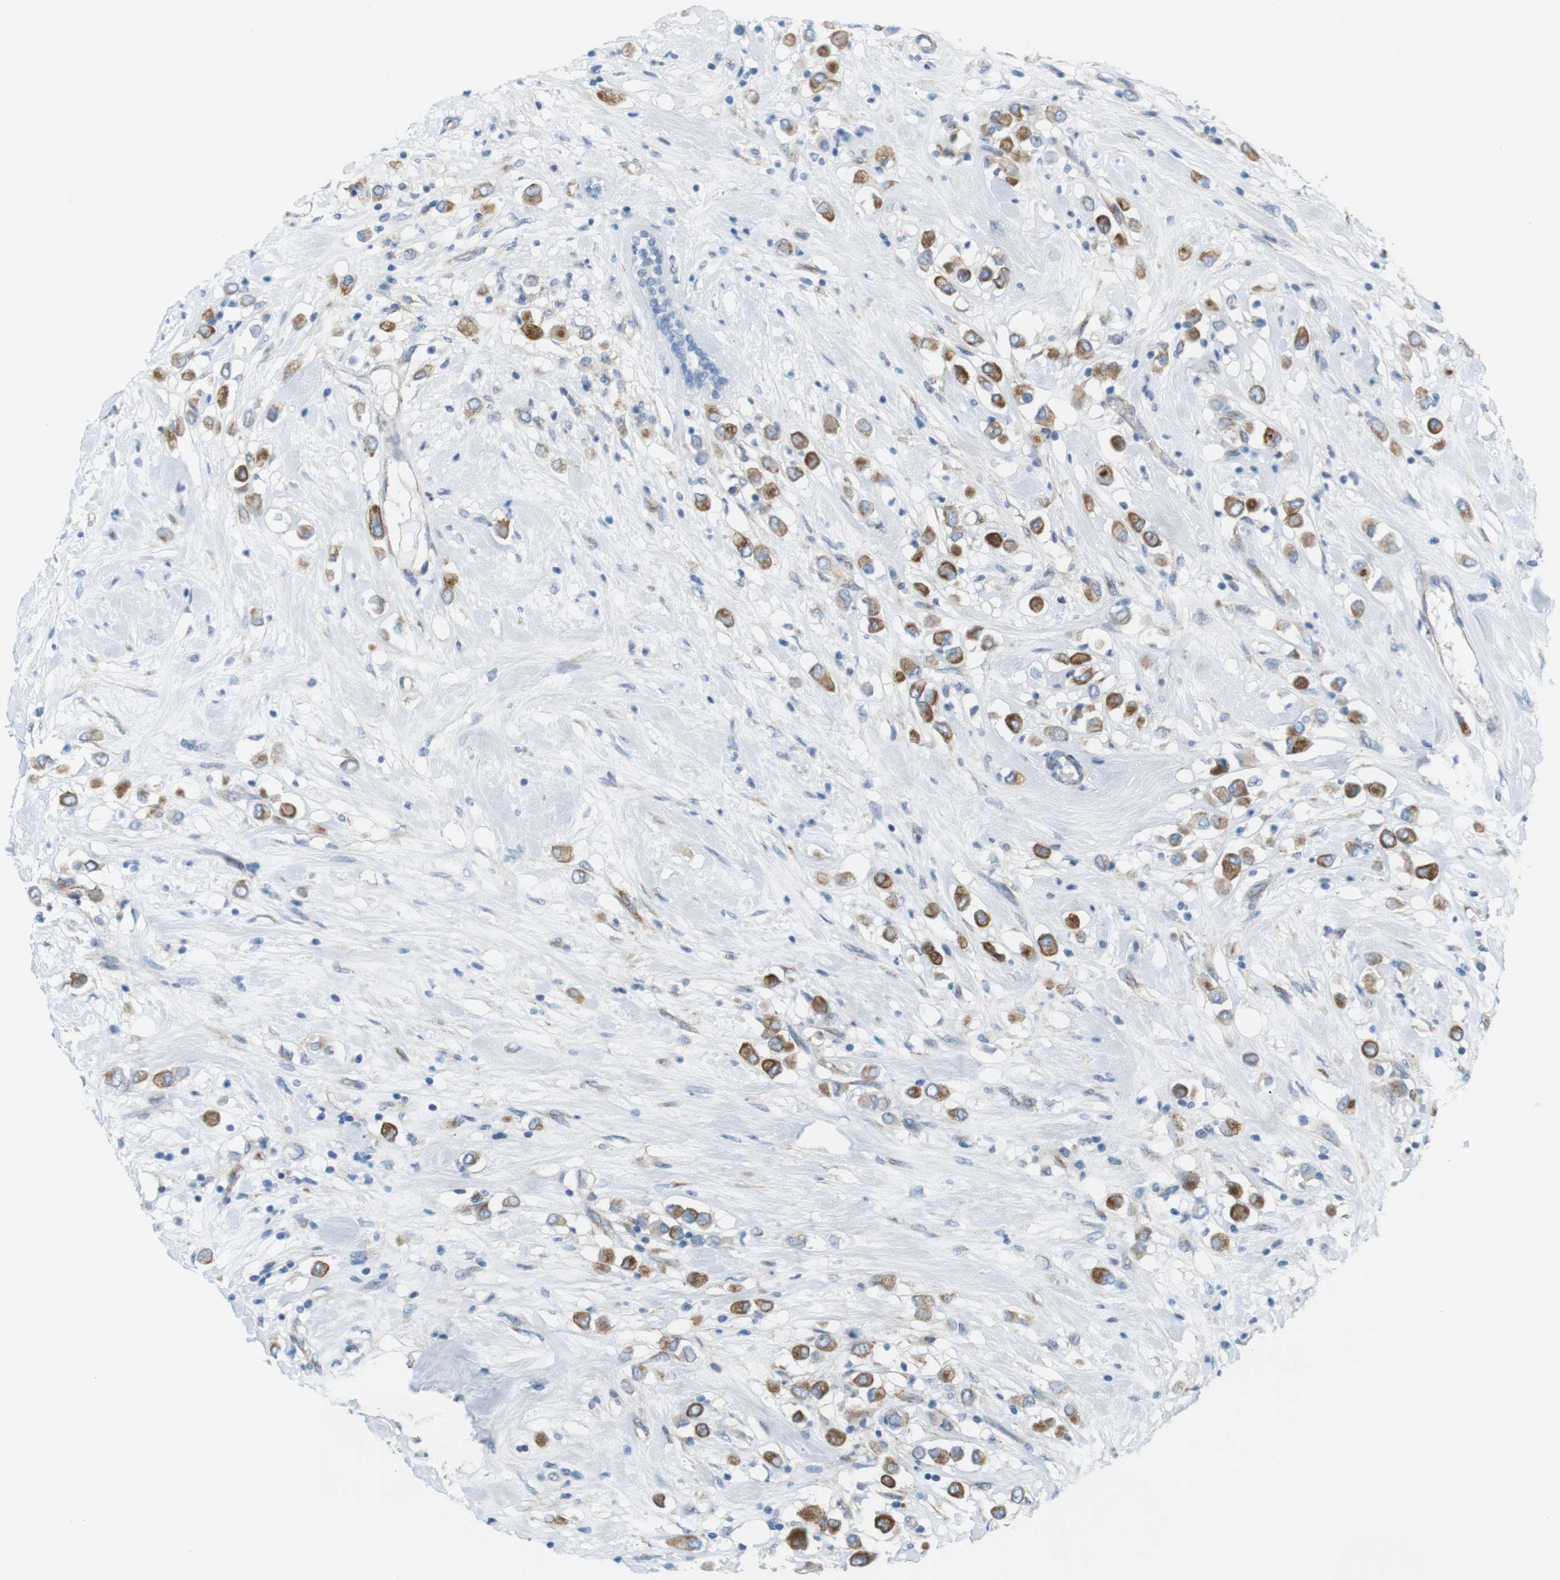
{"staining": {"intensity": "moderate", "quantity": "25%-75%", "location": "cytoplasmic/membranous"}, "tissue": "breast cancer", "cell_type": "Tumor cells", "image_type": "cancer", "snomed": [{"axis": "morphology", "description": "Duct carcinoma"}, {"axis": "topography", "description": "Breast"}], "caption": "A histopathology image of human infiltrating ductal carcinoma (breast) stained for a protein reveals moderate cytoplasmic/membranous brown staining in tumor cells.", "gene": "MYH9", "patient": {"sex": "female", "age": 61}}